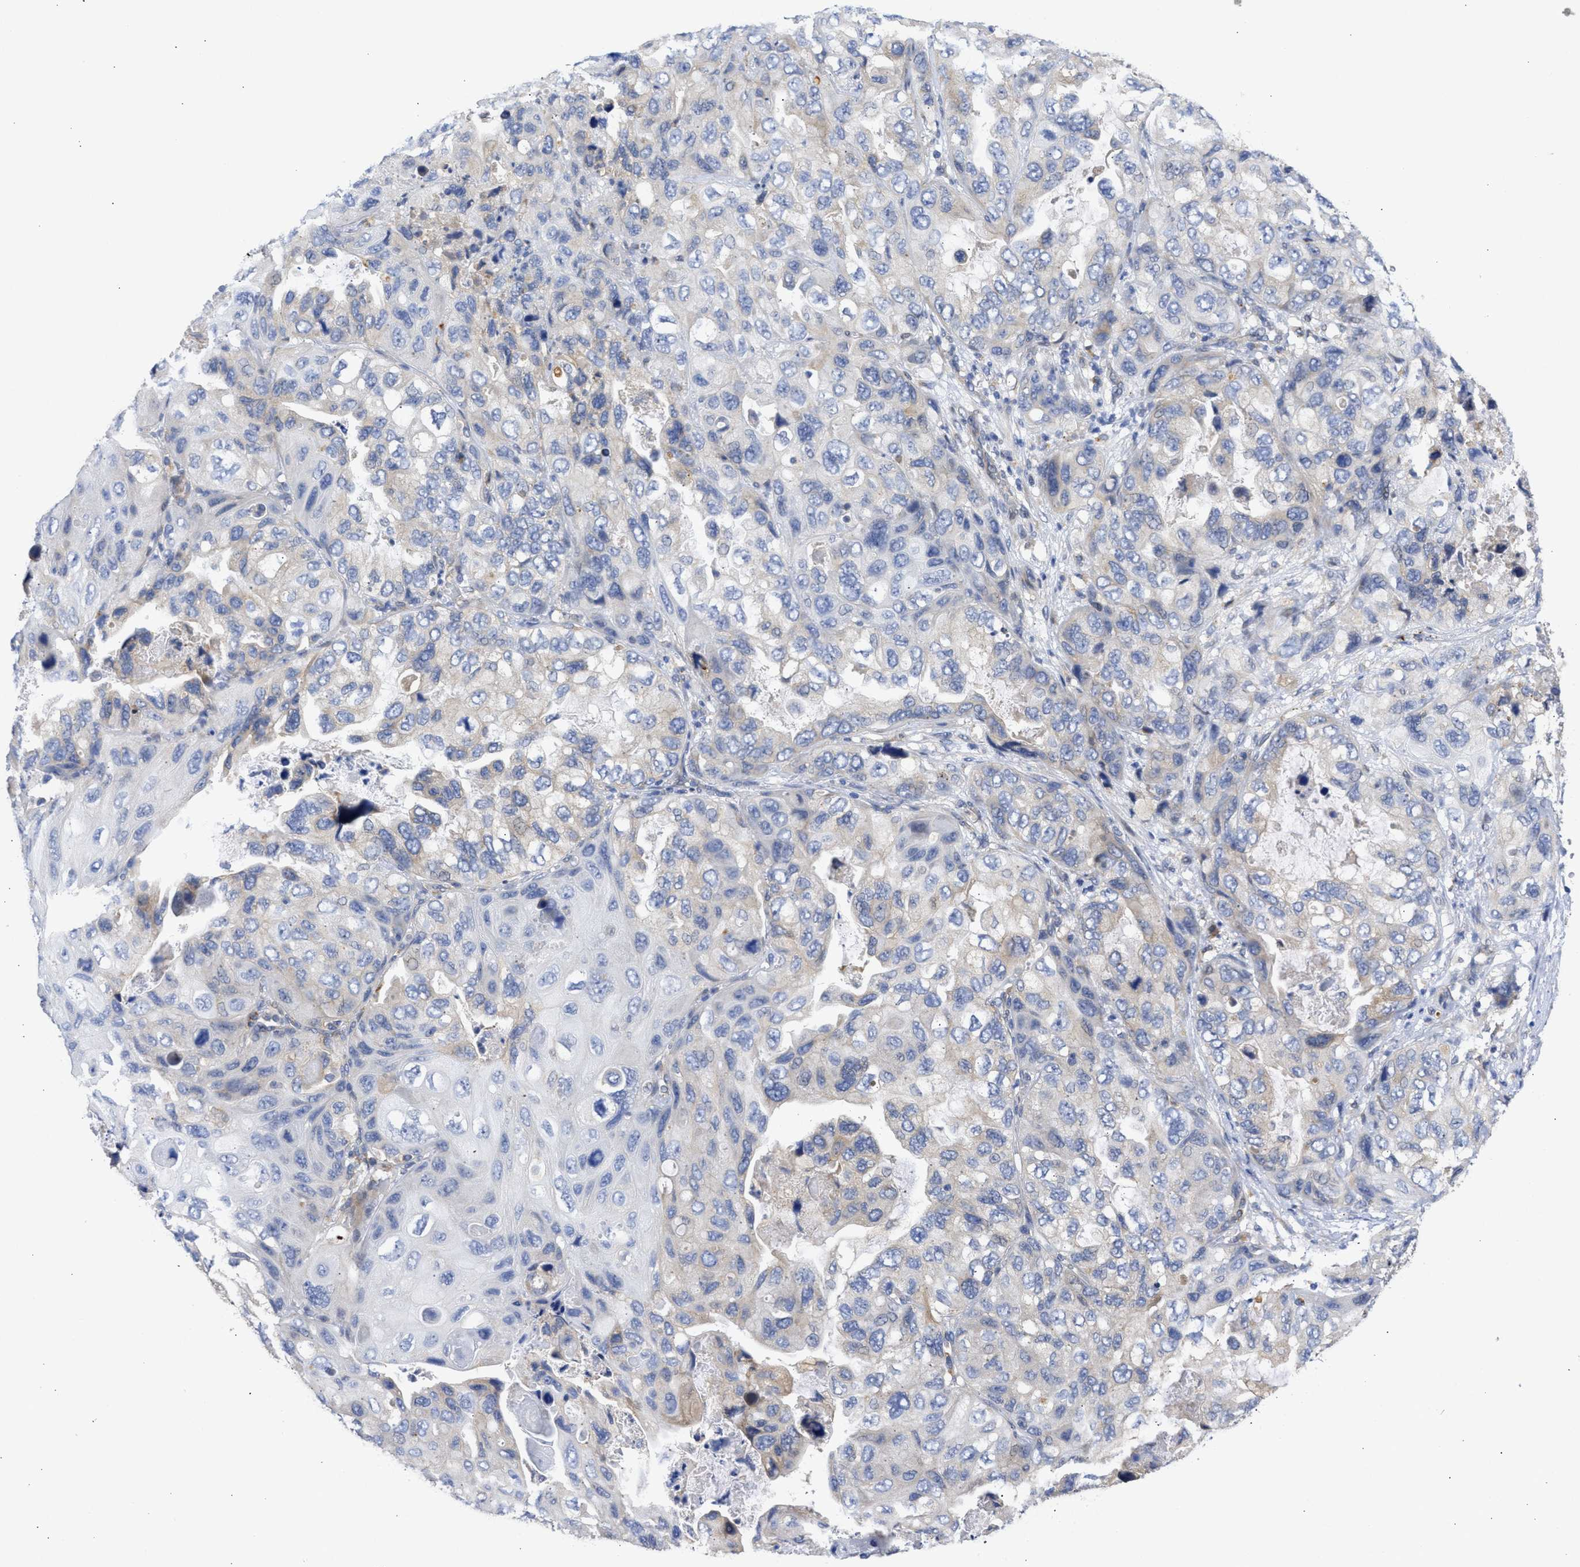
{"staining": {"intensity": "weak", "quantity": "<25%", "location": "cytoplasmic/membranous"}, "tissue": "lung cancer", "cell_type": "Tumor cells", "image_type": "cancer", "snomed": [{"axis": "morphology", "description": "Squamous cell carcinoma, NOS"}, {"axis": "topography", "description": "Lung"}], "caption": "Immunohistochemistry photomicrograph of lung cancer (squamous cell carcinoma) stained for a protein (brown), which displays no positivity in tumor cells. (Immunohistochemistry, brightfield microscopy, high magnification).", "gene": "TMED1", "patient": {"sex": "female", "age": 73}}